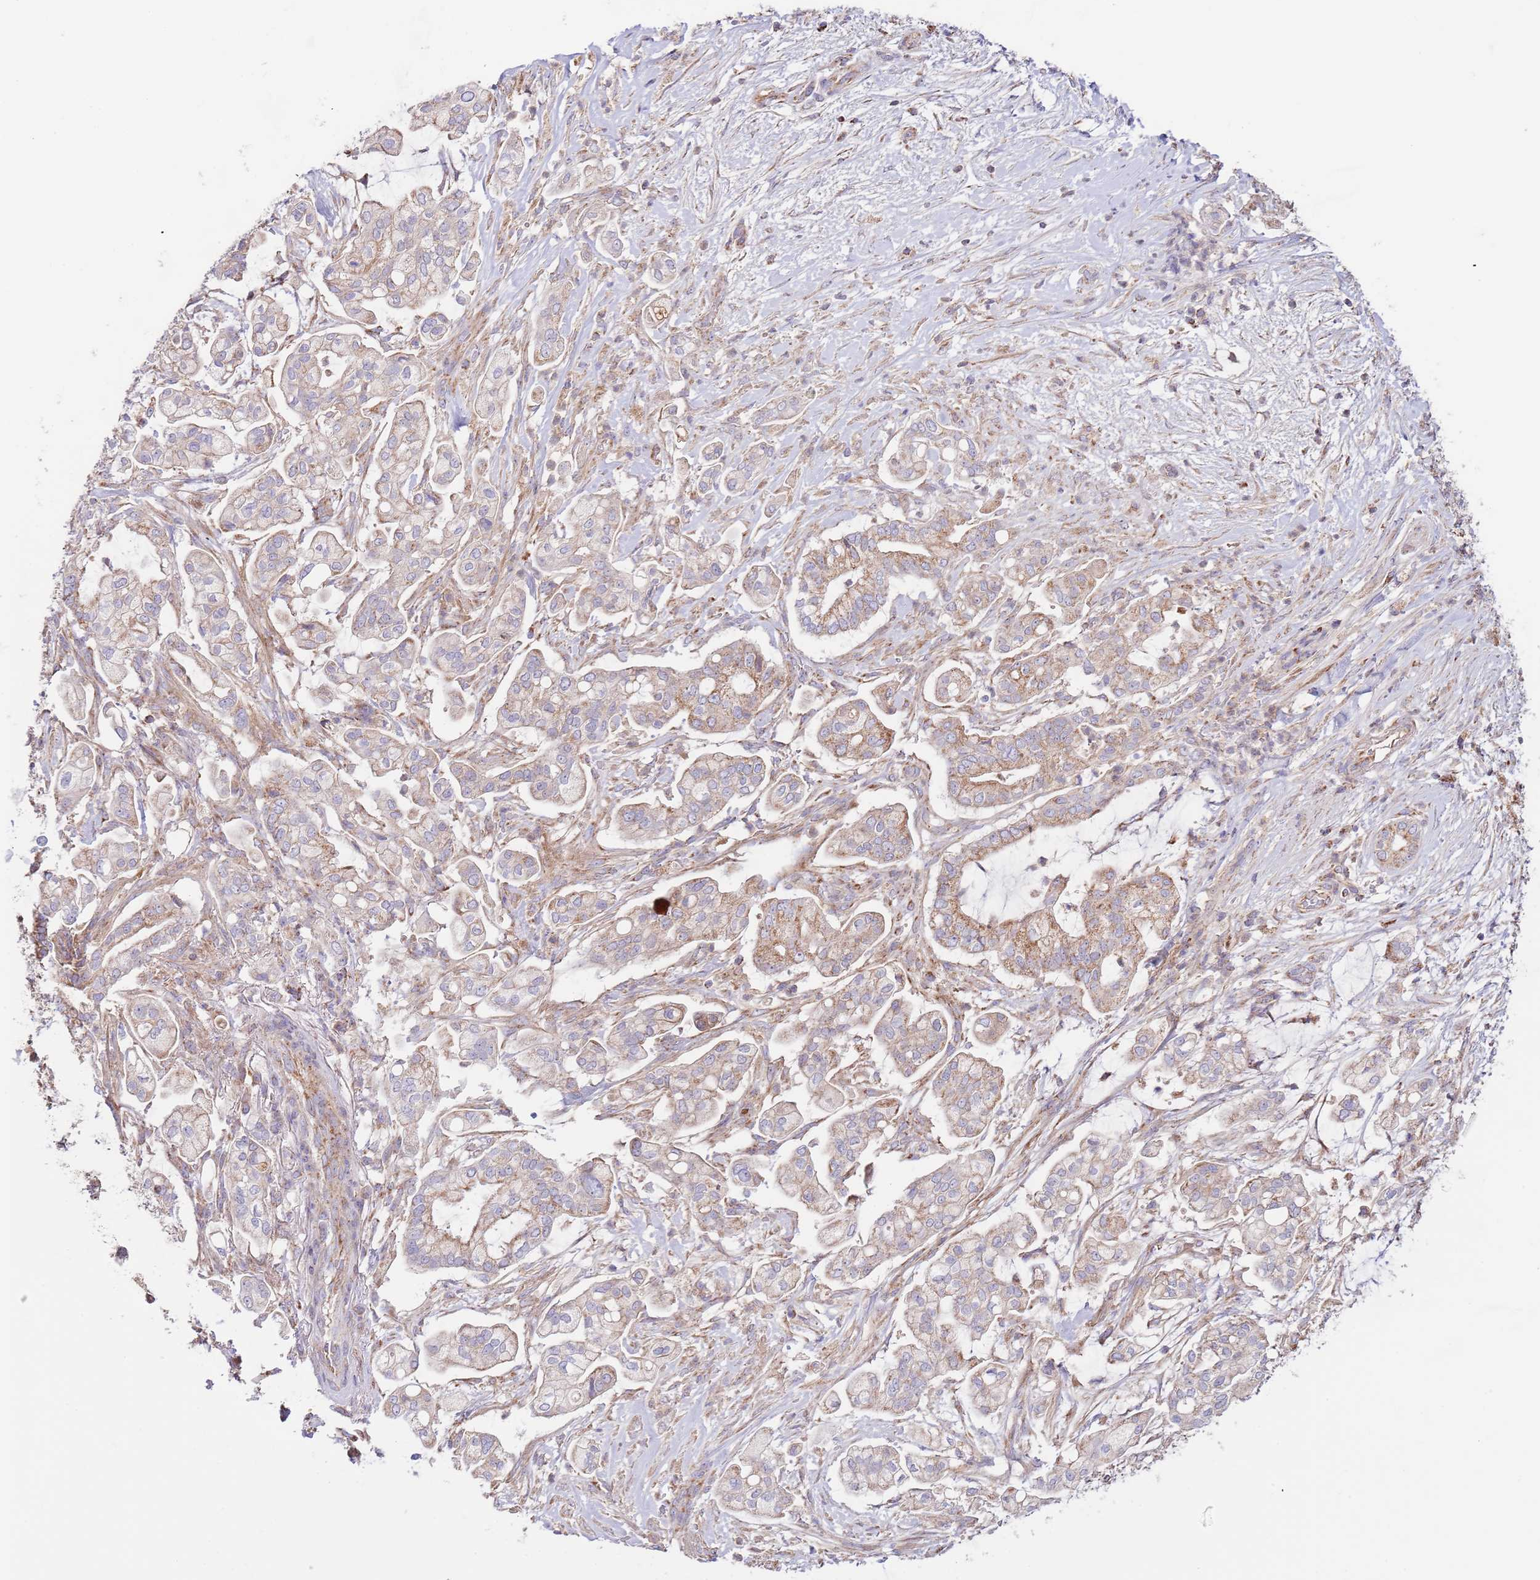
{"staining": {"intensity": "moderate", "quantity": ">75%", "location": "cytoplasmic/membranous"}, "tissue": "pancreatic cancer", "cell_type": "Tumor cells", "image_type": "cancer", "snomed": [{"axis": "morphology", "description": "Adenocarcinoma, NOS"}, {"axis": "topography", "description": "Pancreas"}], "caption": "The micrograph reveals staining of pancreatic cancer, revealing moderate cytoplasmic/membranous protein staining (brown color) within tumor cells.", "gene": "DNAJA3", "patient": {"sex": "female", "age": 69}}